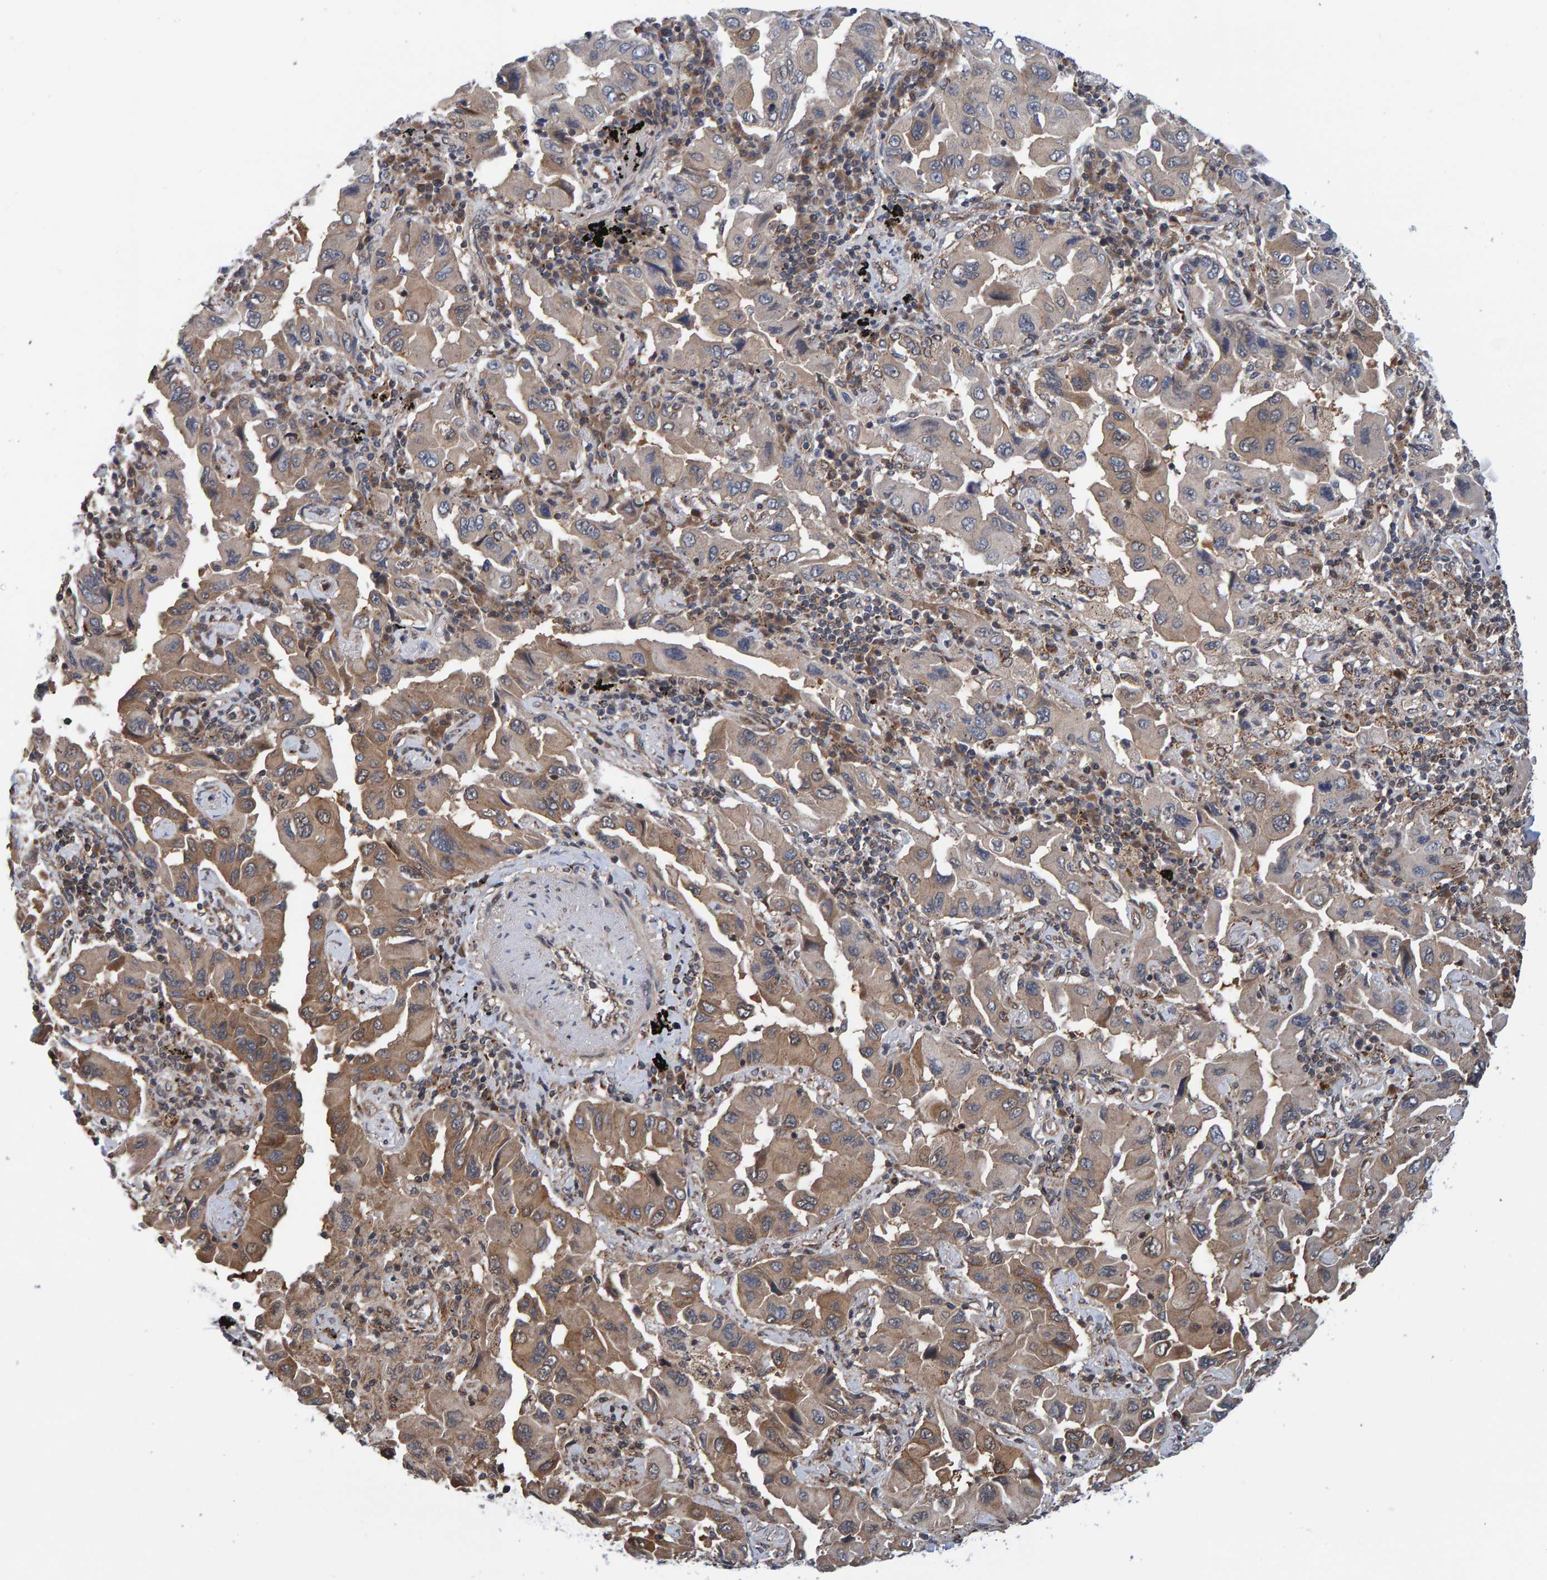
{"staining": {"intensity": "moderate", "quantity": "25%-75%", "location": "cytoplasmic/membranous"}, "tissue": "lung cancer", "cell_type": "Tumor cells", "image_type": "cancer", "snomed": [{"axis": "morphology", "description": "Adenocarcinoma, NOS"}, {"axis": "topography", "description": "Lung"}], "caption": "IHC (DAB) staining of lung adenocarcinoma exhibits moderate cytoplasmic/membranous protein expression in about 25%-75% of tumor cells.", "gene": "SCRN2", "patient": {"sex": "female", "age": 65}}